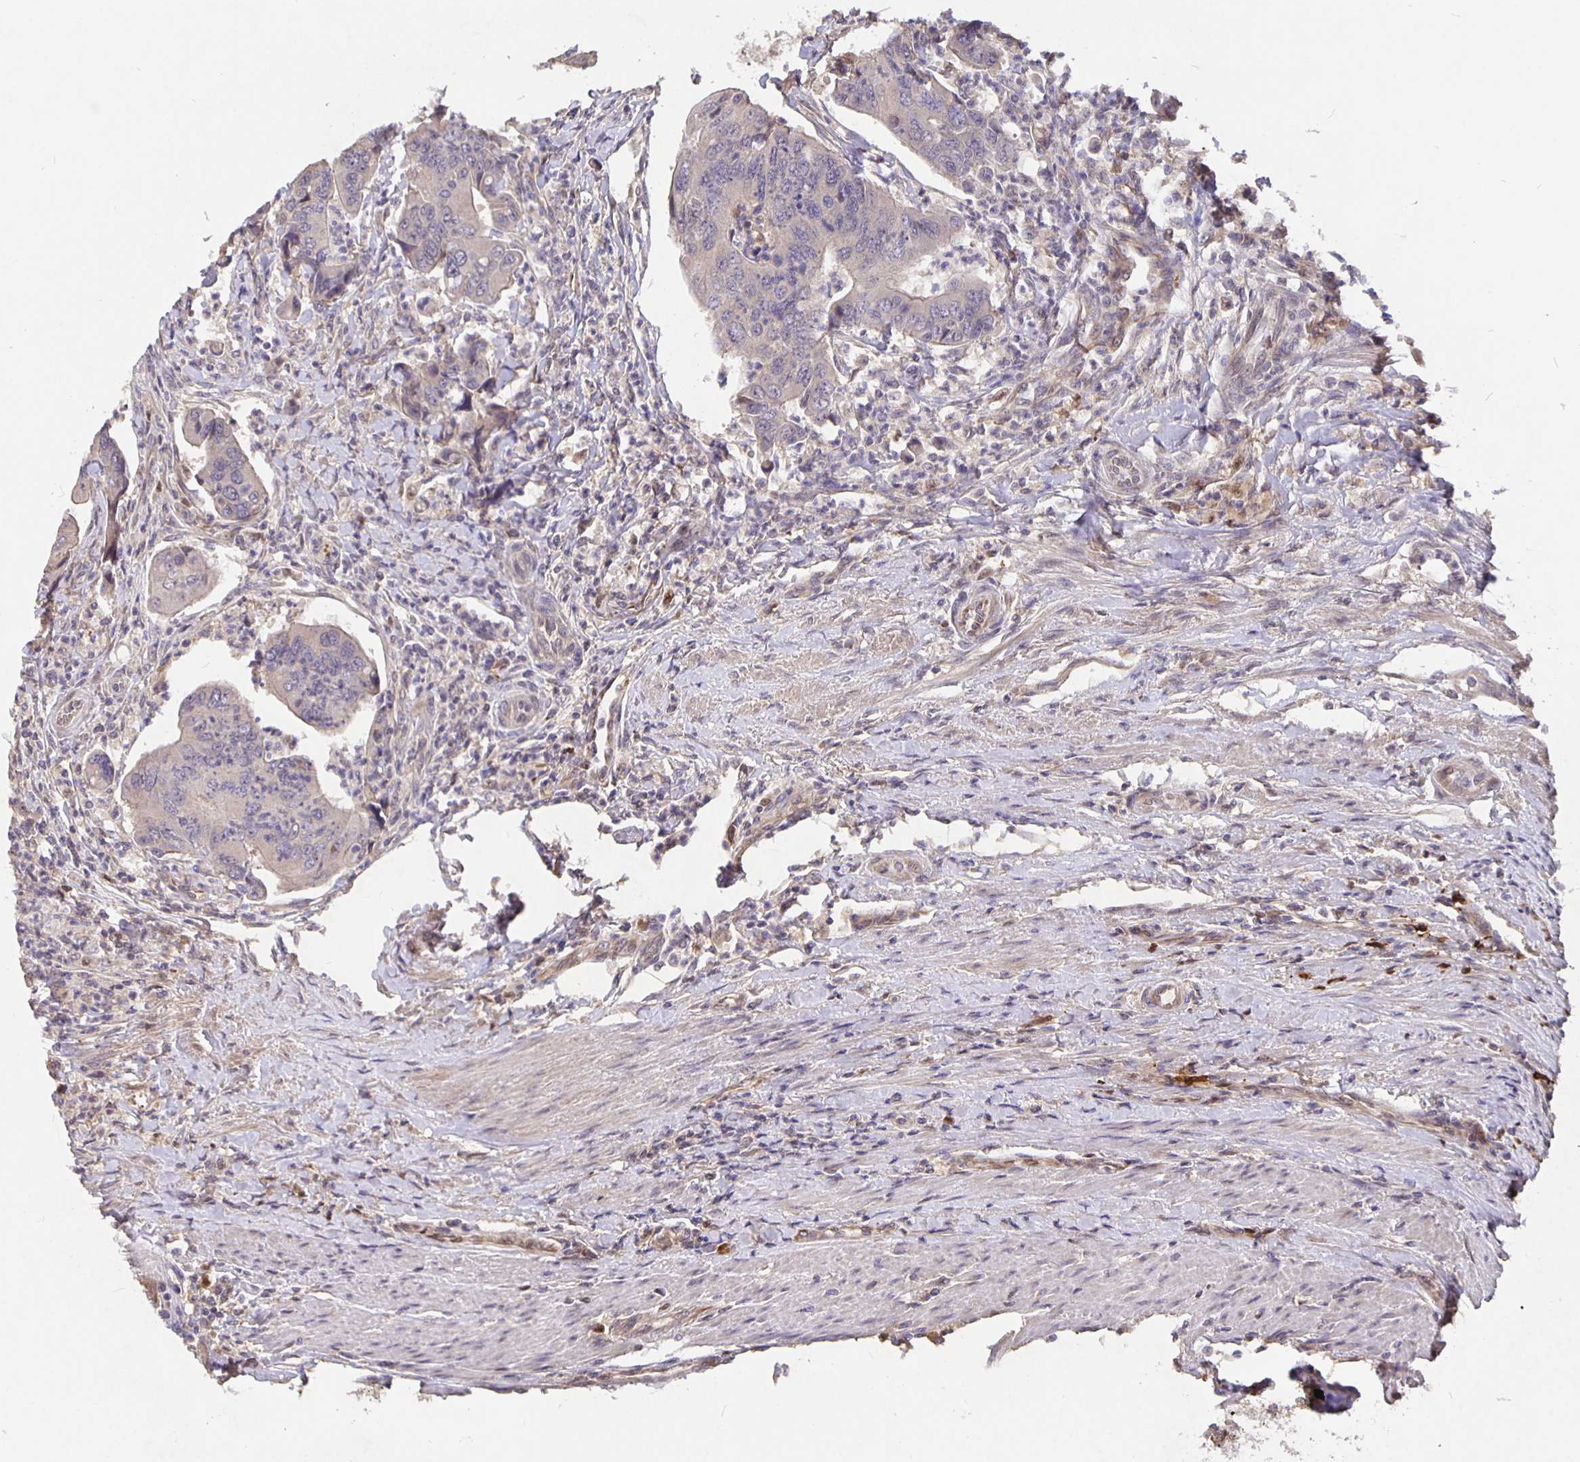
{"staining": {"intensity": "negative", "quantity": "none", "location": "none"}, "tissue": "colorectal cancer", "cell_type": "Tumor cells", "image_type": "cancer", "snomed": [{"axis": "morphology", "description": "Adenocarcinoma, NOS"}, {"axis": "topography", "description": "Colon"}], "caption": "This micrograph is of colorectal cancer stained with IHC to label a protein in brown with the nuclei are counter-stained blue. There is no expression in tumor cells. (Stains: DAB (3,3'-diaminobenzidine) immunohistochemistry (IHC) with hematoxylin counter stain, Microscopy: brightfield microscopy at high magnification).", "gene": "NOG", "patient": {"sex": "female", "age": 67}}